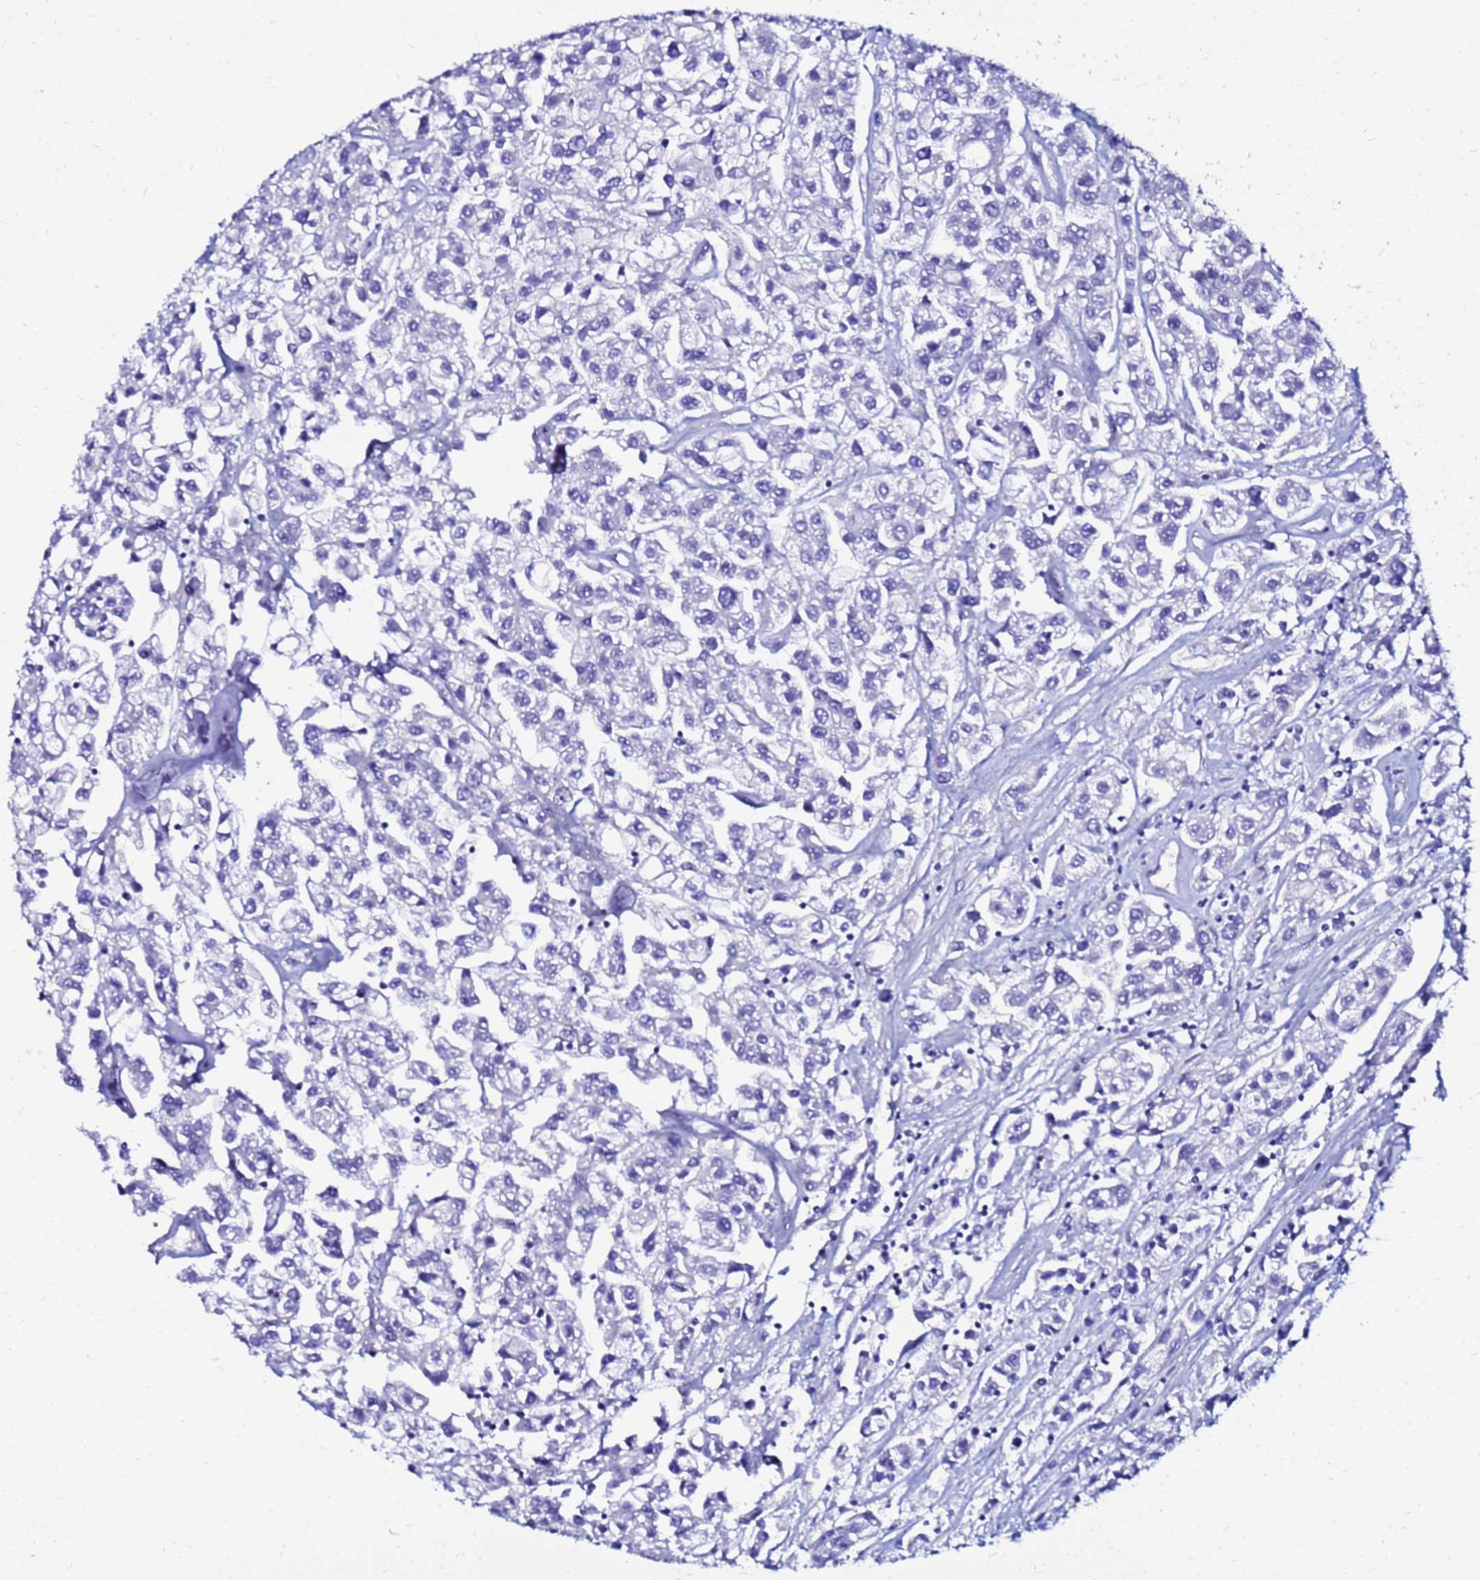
{"staining": {"intensity": "negative", "quantity": "none", "location": "none"}, "tissue": "urothelial cancer", "cell_type": "Tumor cells", "image_type": "cancer", "snomed": [{"axis": "morphology", "description": "Urothelial carcinoma, High grade"}, {"axis": "topography", "description": "Urinary bladder"}], "caption": "DAB (3,3'-diaminobenzidine) immunohistochemical staining of human urothelial carcinoma (high-grade) demonstrates no significant expression in tumor cells.", "gene": "PPP1R14C", "patient": {"sex": "male", "age": 67}}